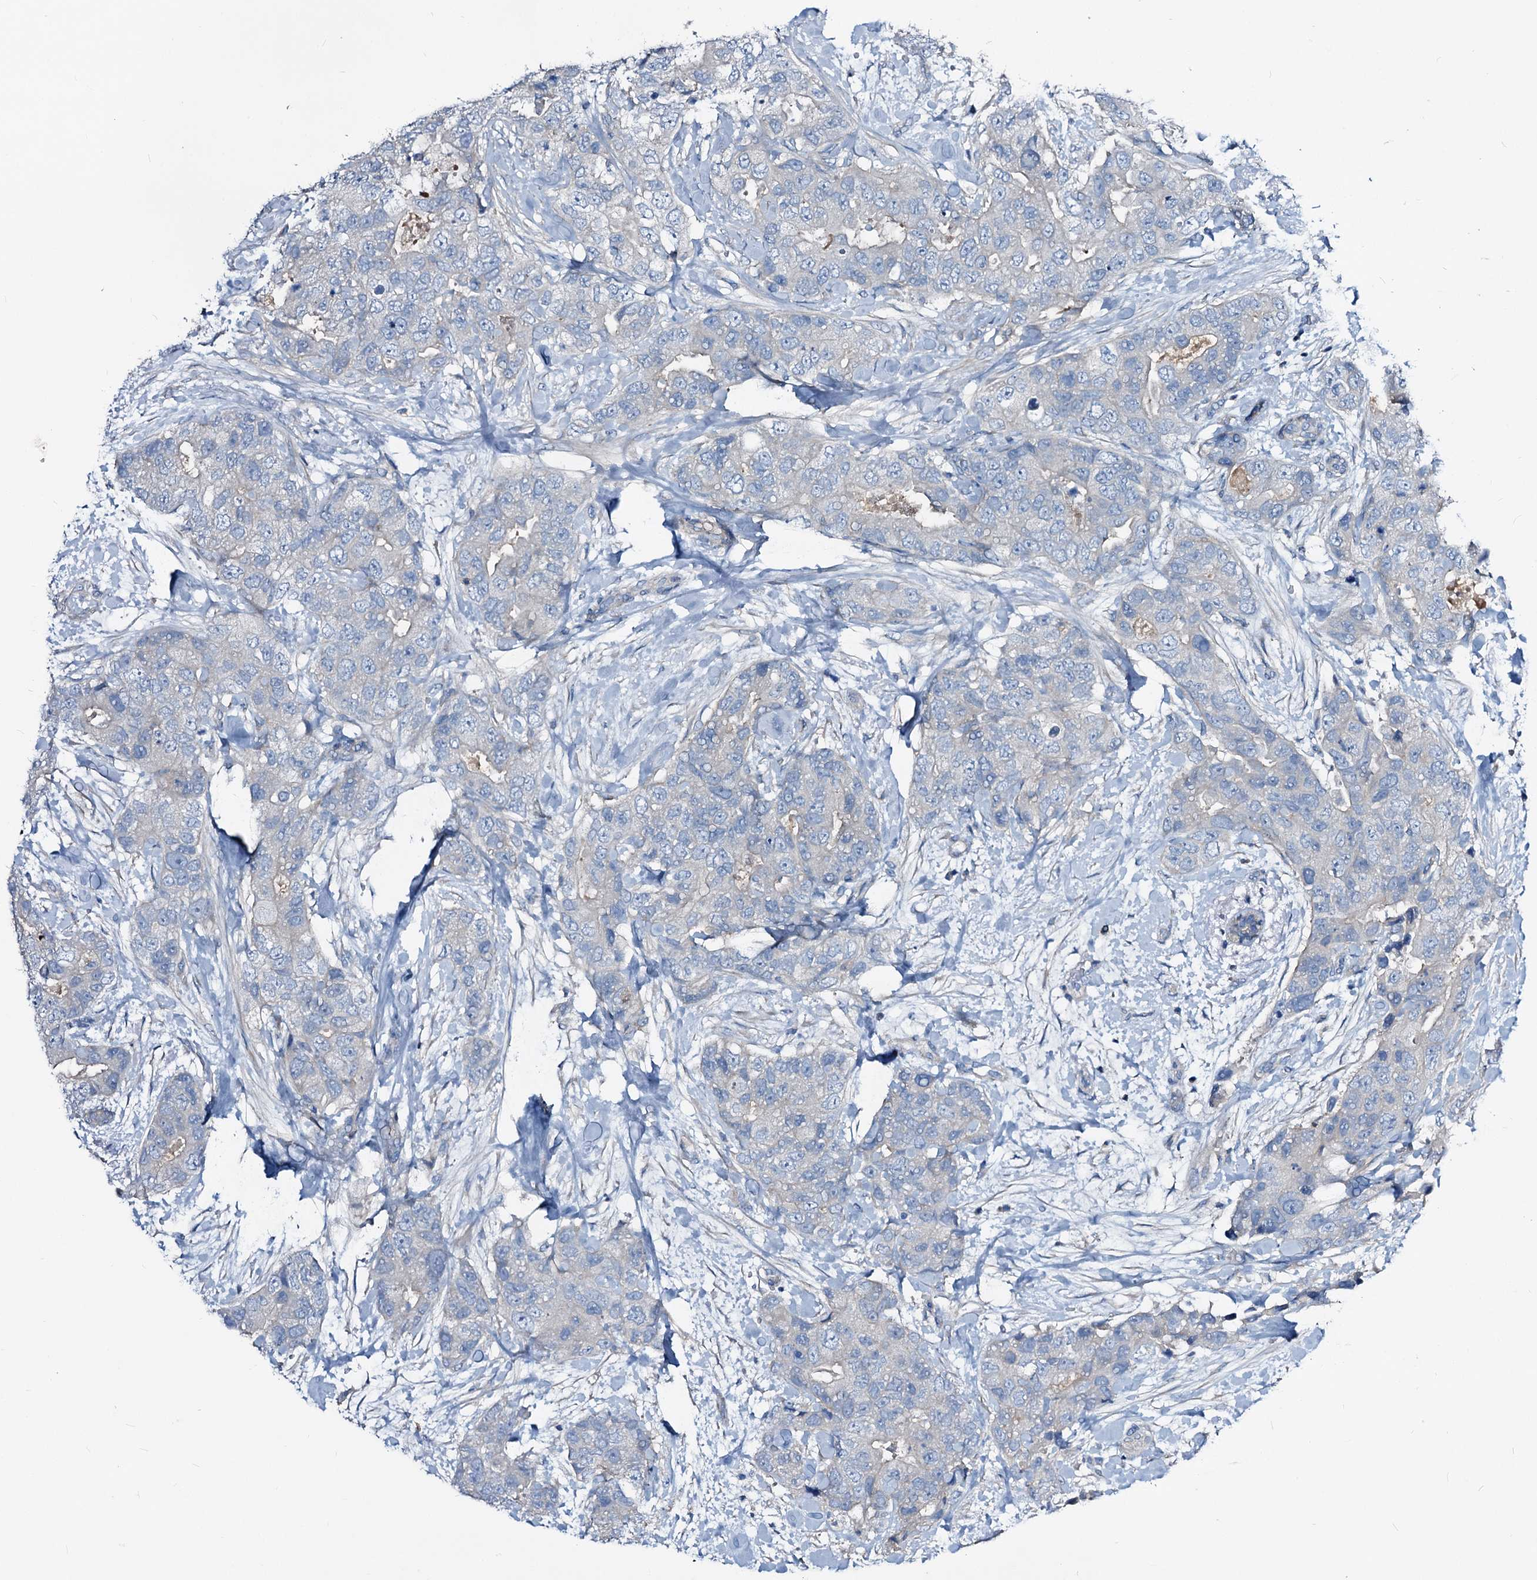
{"staining": {"intensity": "negative", "quantity": "none", "location": "none"}, "tissue": "breast cancer", "cell_type": "Tumor cells", "image_type": "cancer", "snomed": [{"axis": "morphology", "description": "Duct carcinoma"}, {"axis": "topography", "description": "Breast"}], "caption": "A high-resolution photomicrograph shows immunohistochemistry staining of breast infiltrating ductal carcinoma, which displays no significant expression in tumor cells. (Immunohistochemistry (ihc), brightfield microscopy, high magnification).", "gene": "DYDC2", "patient": {"sex": "female", "age": 62}}